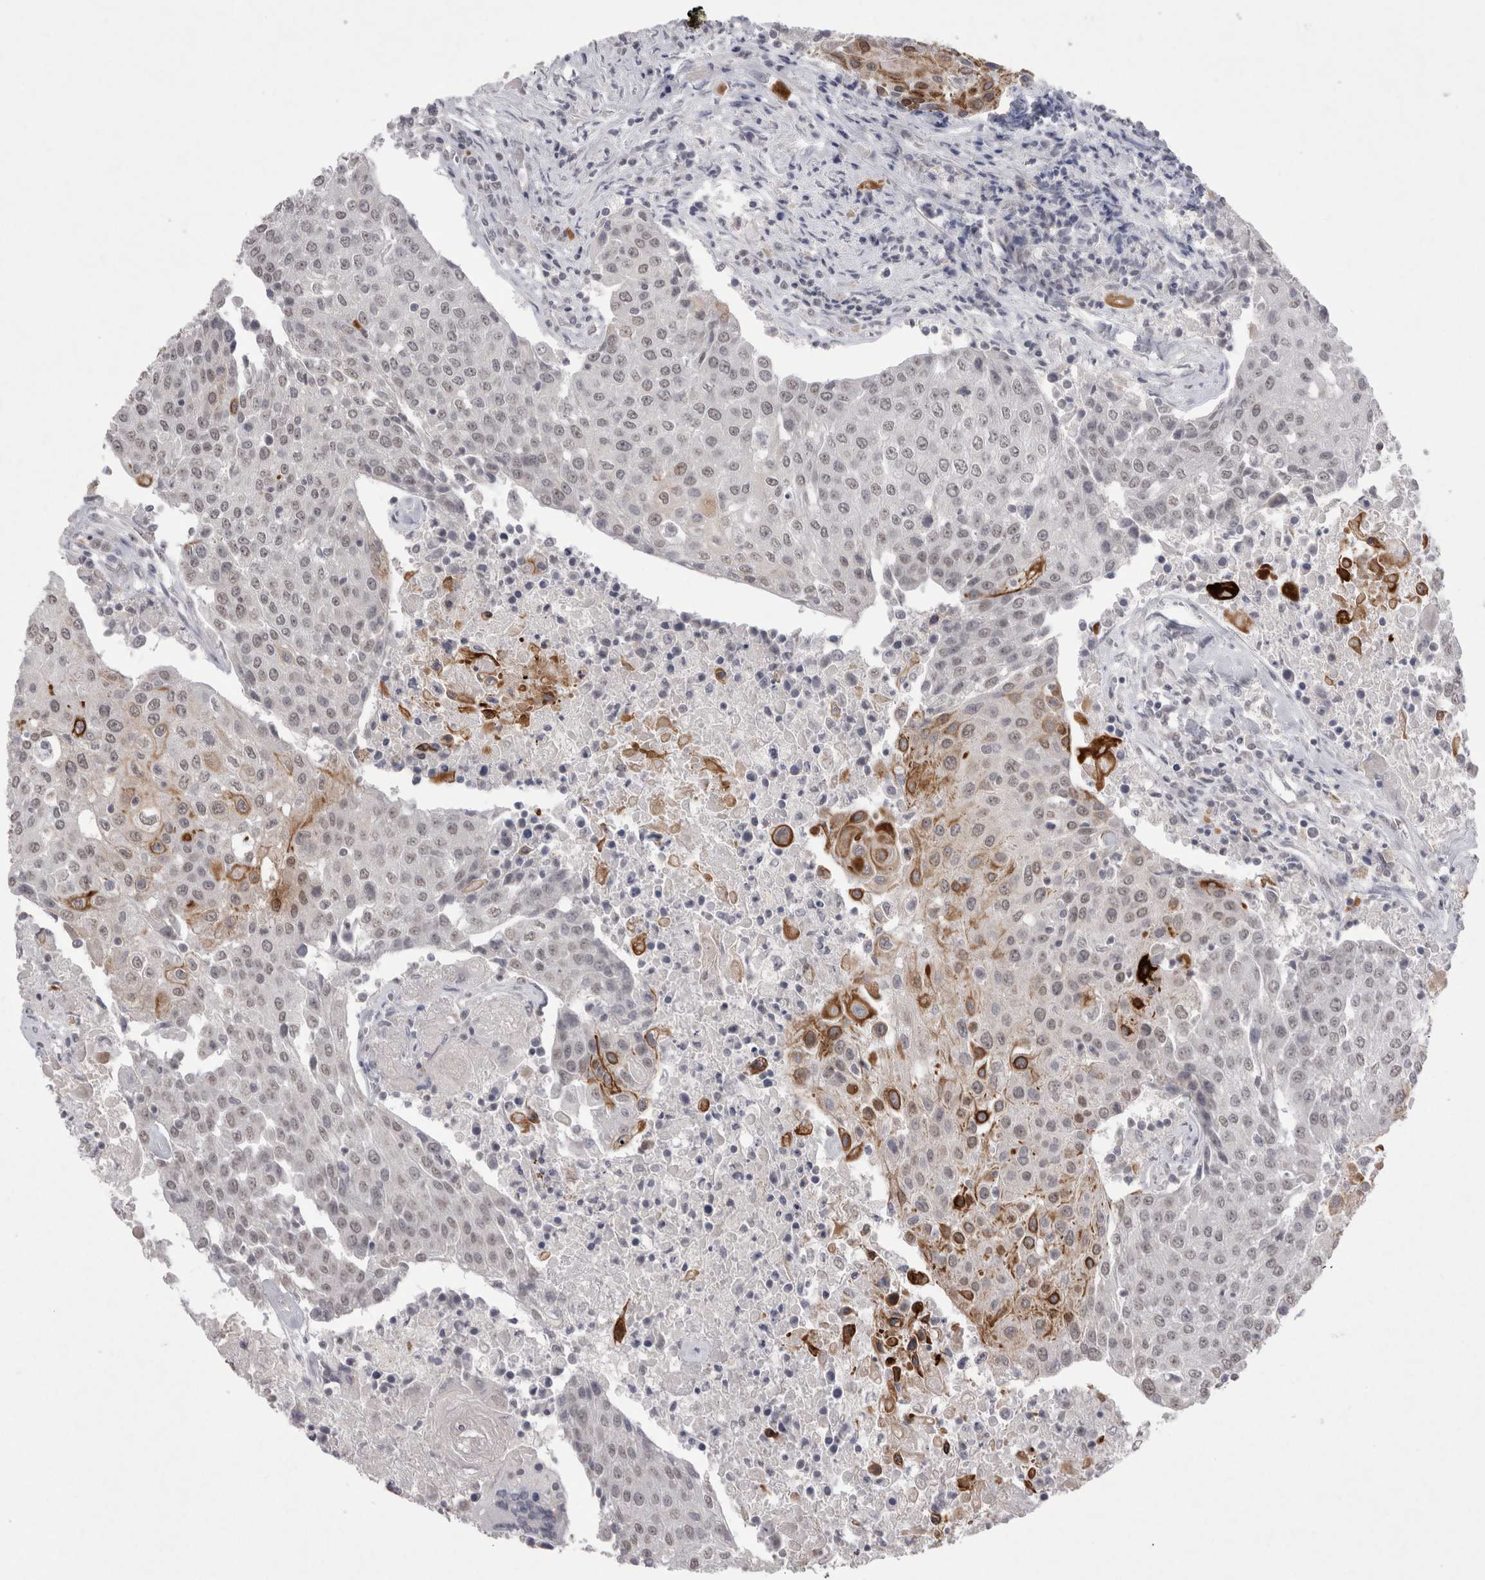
{"staining": {"intensity": "moderate", "quantity": "<25%", "location": "cytoplasmic/membranous,nuclear"}, "tissue": "urothelial cancer", "cell_type": "Tumor cells", "image_type": "cancer", "snomed": [{"axis": "morphology", "description": "Urothelial carcinoma, High grade"}, {"axis": "topography", "description": "Urinary bladder"}], "caption": "Immunohistochemistry (IHC) of human urothelial cancer shows low levels of moderate cytoplasmic/membranous and nuclear expression in about <25% of tumor cells. Using DAB (3,3'-diaminobenzidine) (brown) and hematoxylin (blue) stains, captured at high magnification using brightfield microscopy.", "gene": "DDX4", "patient": {"sex": "female", "age": 85}}